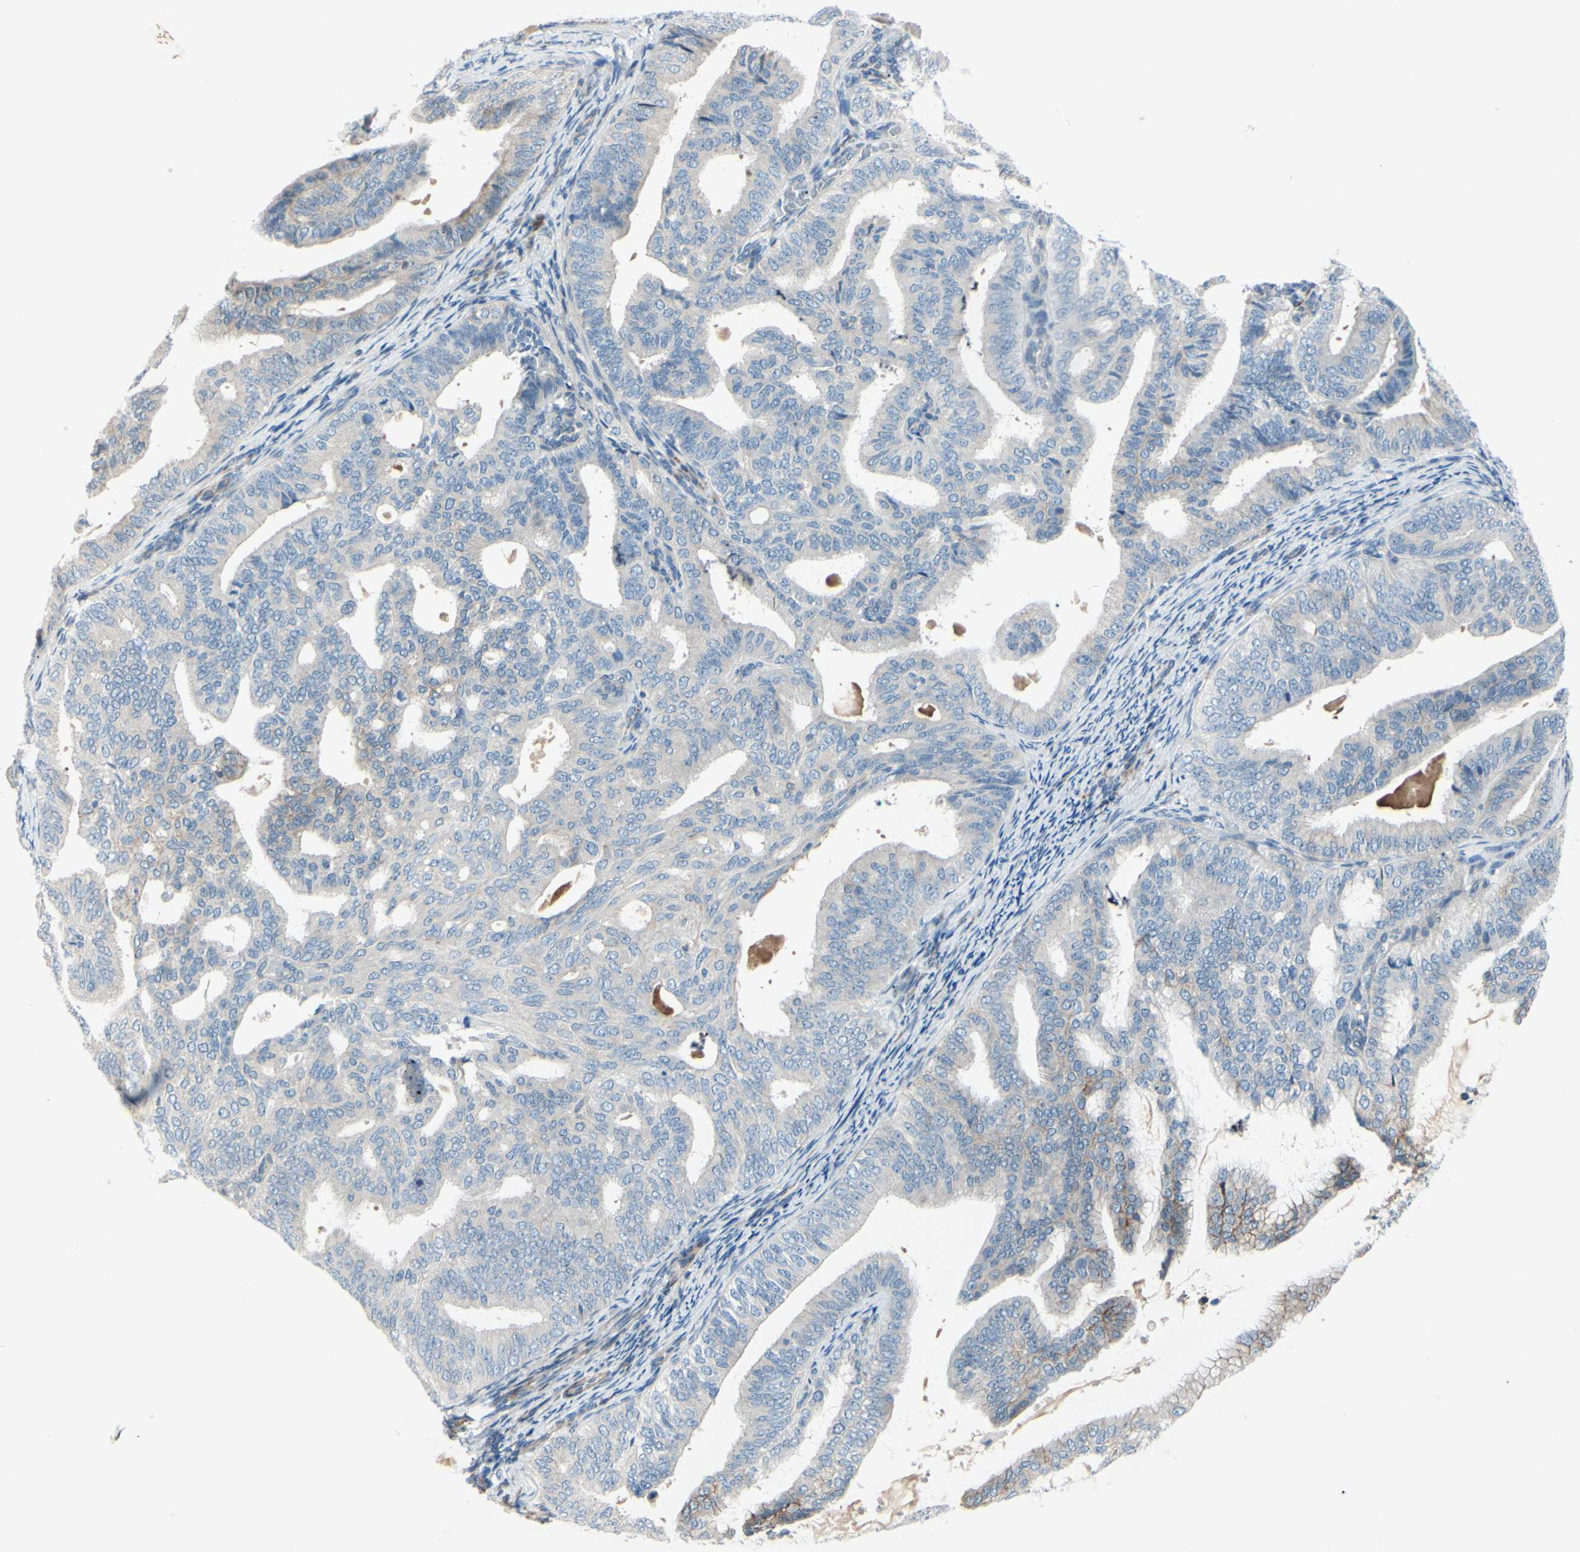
{"staining": {"intensity": "moderate", "quantity": "25%-75%", "location": "cytoplasmic/membranous"}, "tissue": "endometrial cancer", "cell_type": "Tumor cells", "image_type": "cancer", "snomed": [{"axis": "morphology", "description": "Adenocarcinoma, NOS"}, {"axis": "topography", "description": "Endometrium"}], "caption": "Tumor cells exhibit medium levels of moderate cytoplasmic/membranous expression in about 25%-75% of cells in human adenocarcinoma (endometrial).", "gene": "LRRK1", "patient": {"sex": "female", "age": 58}}